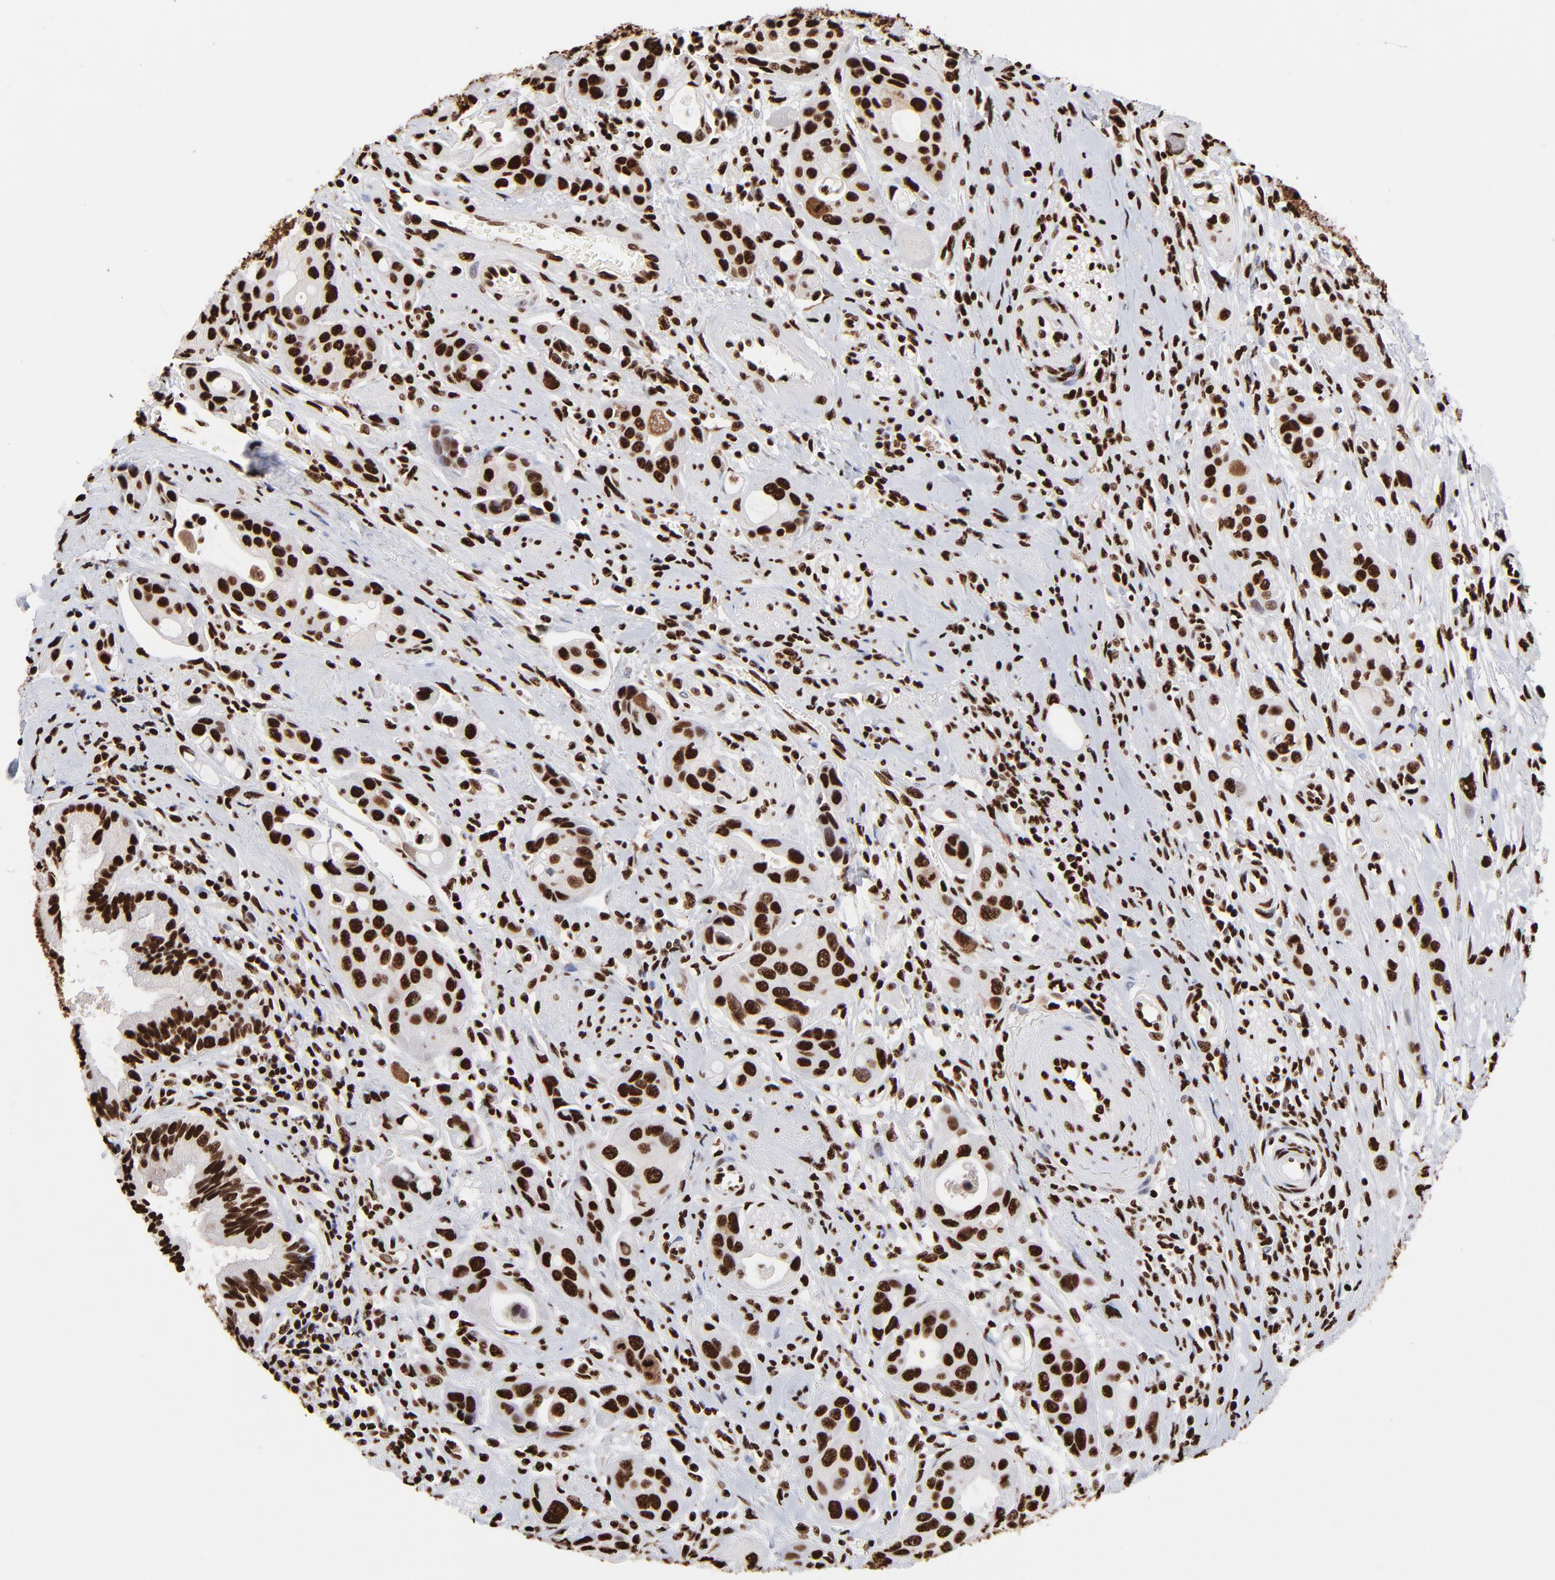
{"staining": {"intensity": "strong", "quantity": ">75%", "location": "nuclear"}, "tissue": "pancreatic cancer", "cell_type": "Tumor cells", "image_type": "cancer", "snomed": [{"axis": "morphology", "description": "Adenocarcinoma, NOS"}, {"axis": "topography", "description": "Pancreas"}], "caption": "This is a photomicrograph of immunohistochemistry (IHC) staining of pancreatic cancer (adenocarcinoma), which shows strong staining in the nuclear of tumor cells.", "gene": "ZNF544", "patient": {"sex": "female", "age": 60}}